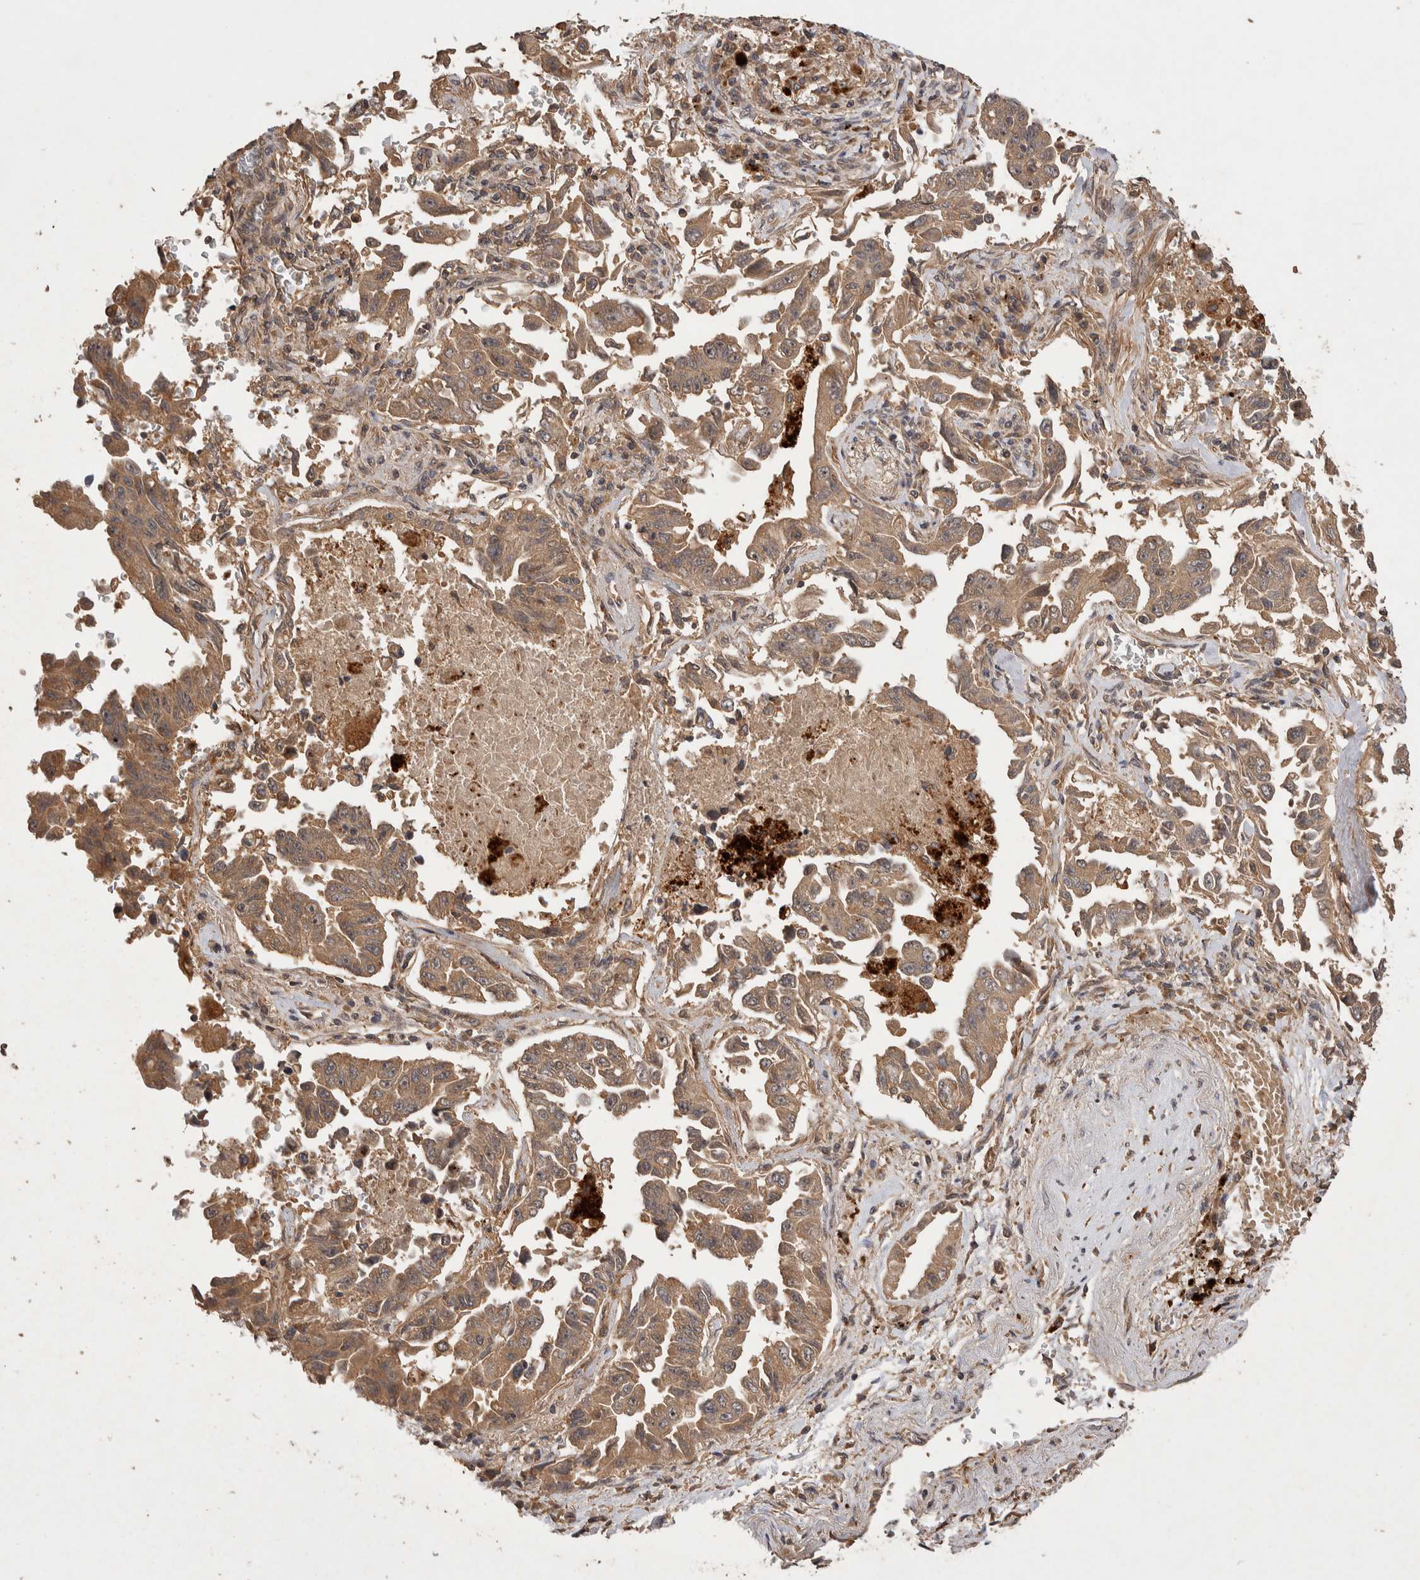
{"staining": {"intensity": "moderate", "quantity": ">75%", "location": "cytoplasmic/membranous"}, "tissue": "lung cancer", "cell_type": "Tumor cells", "image_type": "cancer", "snomed": [{"axis": "morphology", "description": "Adenocarcinoma, NOS"}, {"axis": "topography", "description": "Lung"}], "caption": "An IHC micrograph of neoplastic tissue is shown. Protein staining in brown shows moderate cytoplasmic/membranous positivity in adenocarcinoma (lung) within tumor cells.", "gene": "NSMAF", "patient": {"sex": "female", "age": 51}}